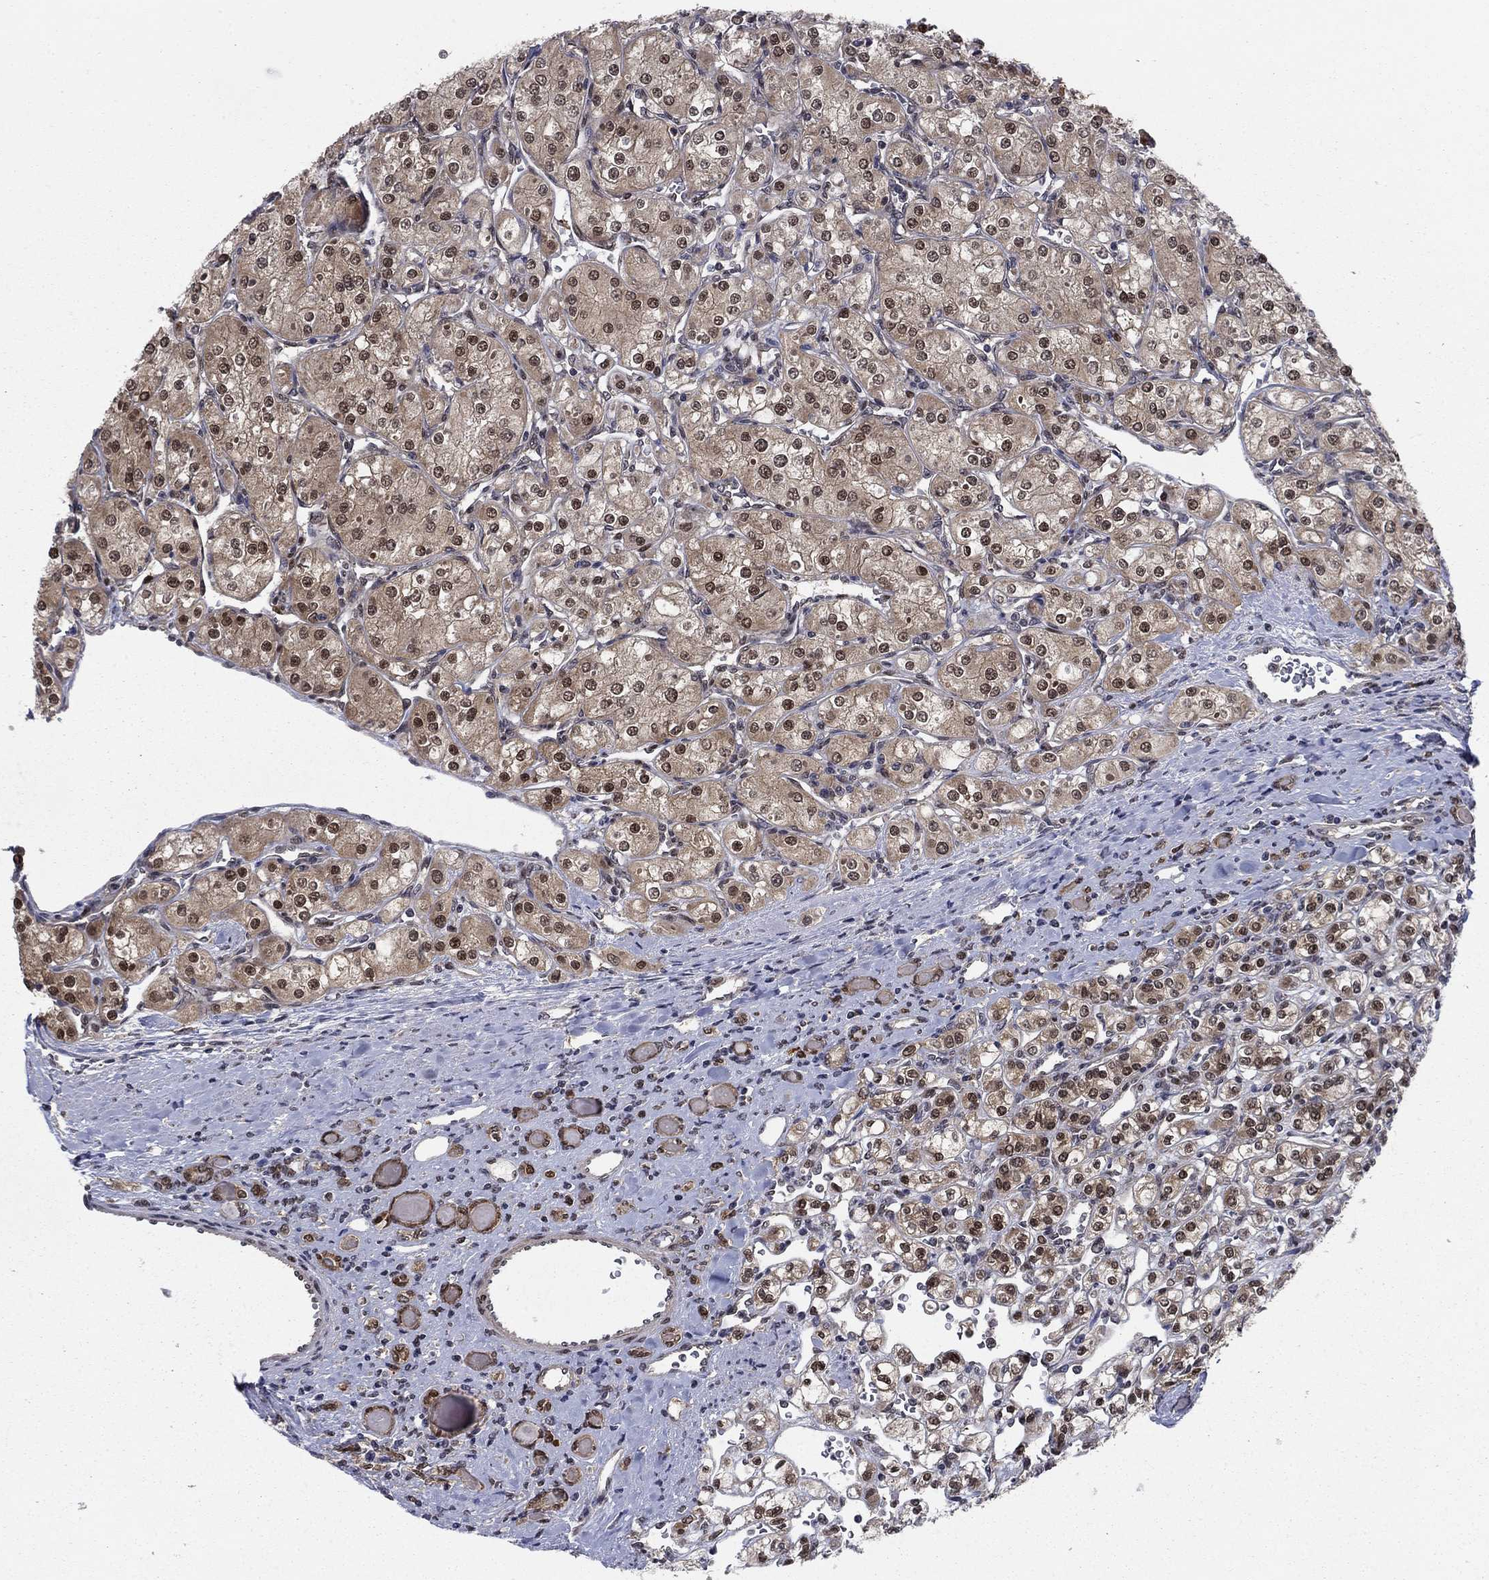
{"staining": {"intensity": "moderate", "quantity": "25%-75%", "location": "cytoplasmic/membranous,nuclear"}, "tissue": "renal cancer", "cell_type": "Tumor cells", "image_type": "cancer", "snomed": [{"axis": "morphology", "description": "Adenocarcinoma, NOS"}, {"axis": "topography", "description": "Kidney"}], "caption": "Renal cancer stained for a protein (brown) demonstrates moderate cytoplasmic/membranous and nuclear positive staining in about 25%-75% of tumor cells.", "gene": "FKBP4", "patient": {"sex": "male", "age": 77}}